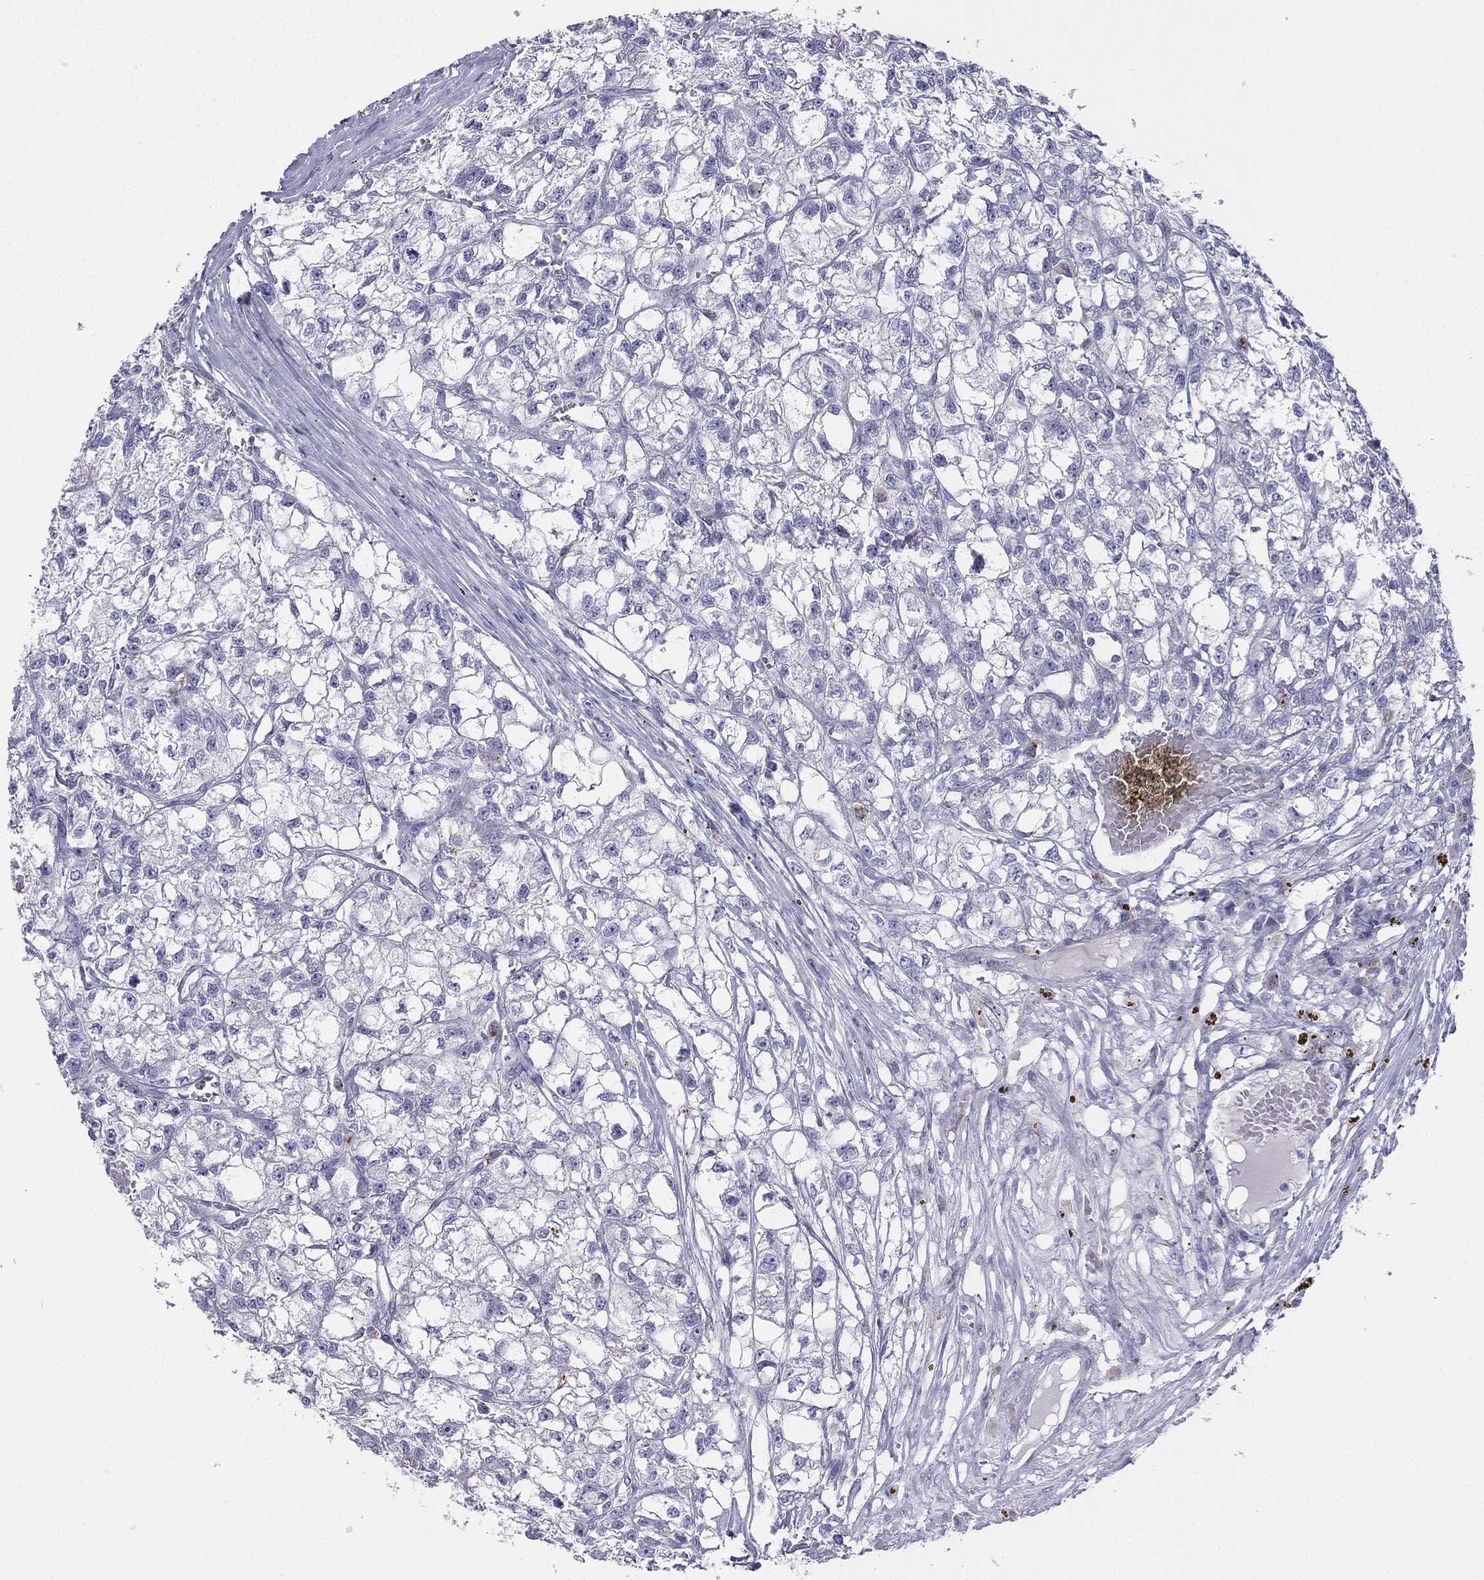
{"staining": {"intensity": "negative", "quantity": "none", "location": "none"}, "tissue": "renal cancer", "cell_type": "Tumor cells", "image_type": "cancer", "snomed": [{"axis": "morphology", "description": "Adenocarcinoma, NOS"}, {"axis": "topography", "description": "Kidney"}], "caption": "Immunohistochemical staining of human renal adenocarcinoma demonstrates no significant staining in tumor cells.", "gene": "ALOXE3", "patient": {"sex": "male", "age": 56}}